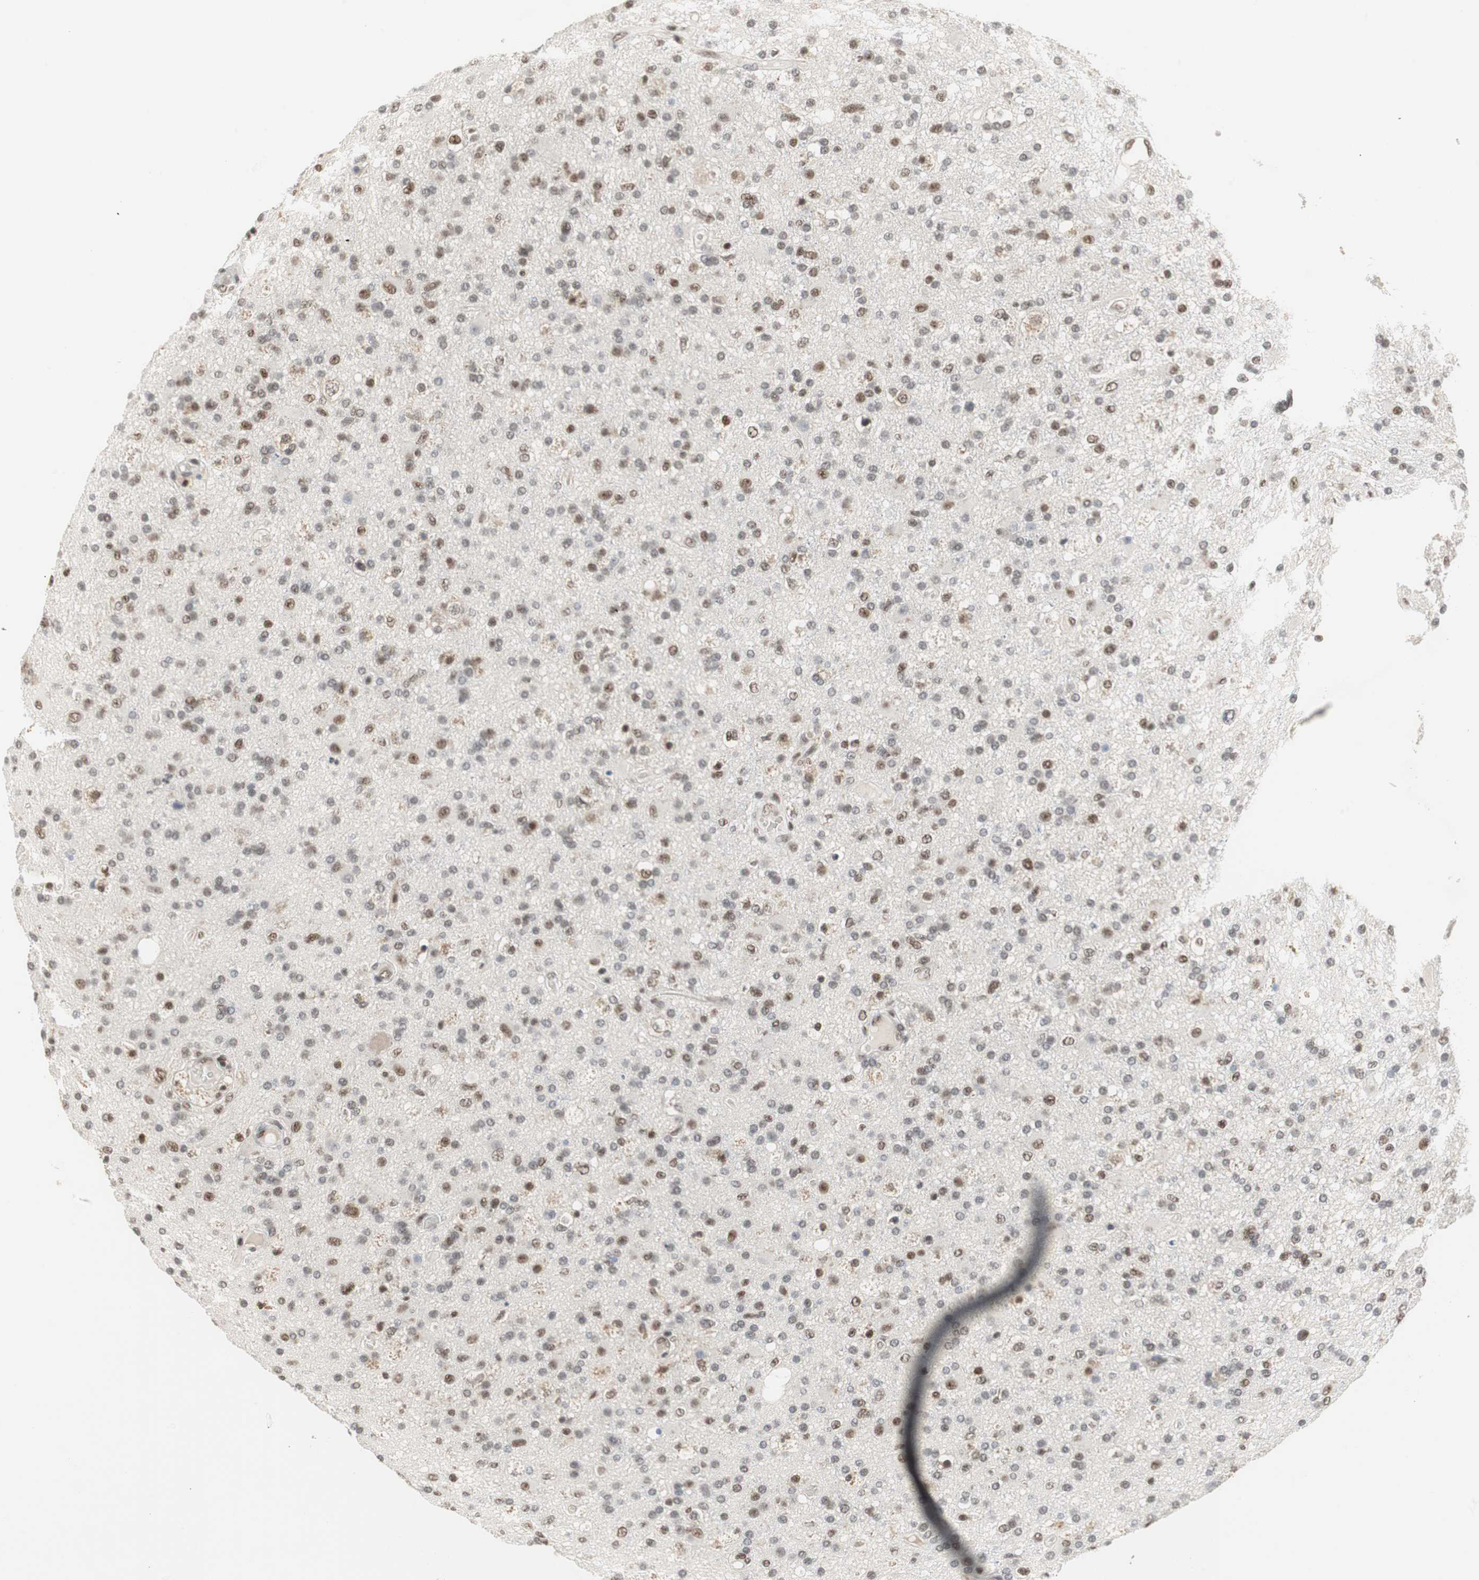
{"staining": {"intensity": "strong", "quantity": "25%-75%", "location": "nuclear"}, "tissue": "glioma", "cell_type": "Tumor cells", "image_type": "cancer", "snomed": [{"axis": "morphology", "description": "Glioma, malignant, High grade"}, {"axis": "topography", "description": "Brain"}], "caption": "IHC micrograph of glioma stained for a protein (brown), which displays high levels of strong nuclear staining in about 25%-75% of tumor cells.", "gene": "RTF1", "patient": {"sex": "male", "age": 33}}